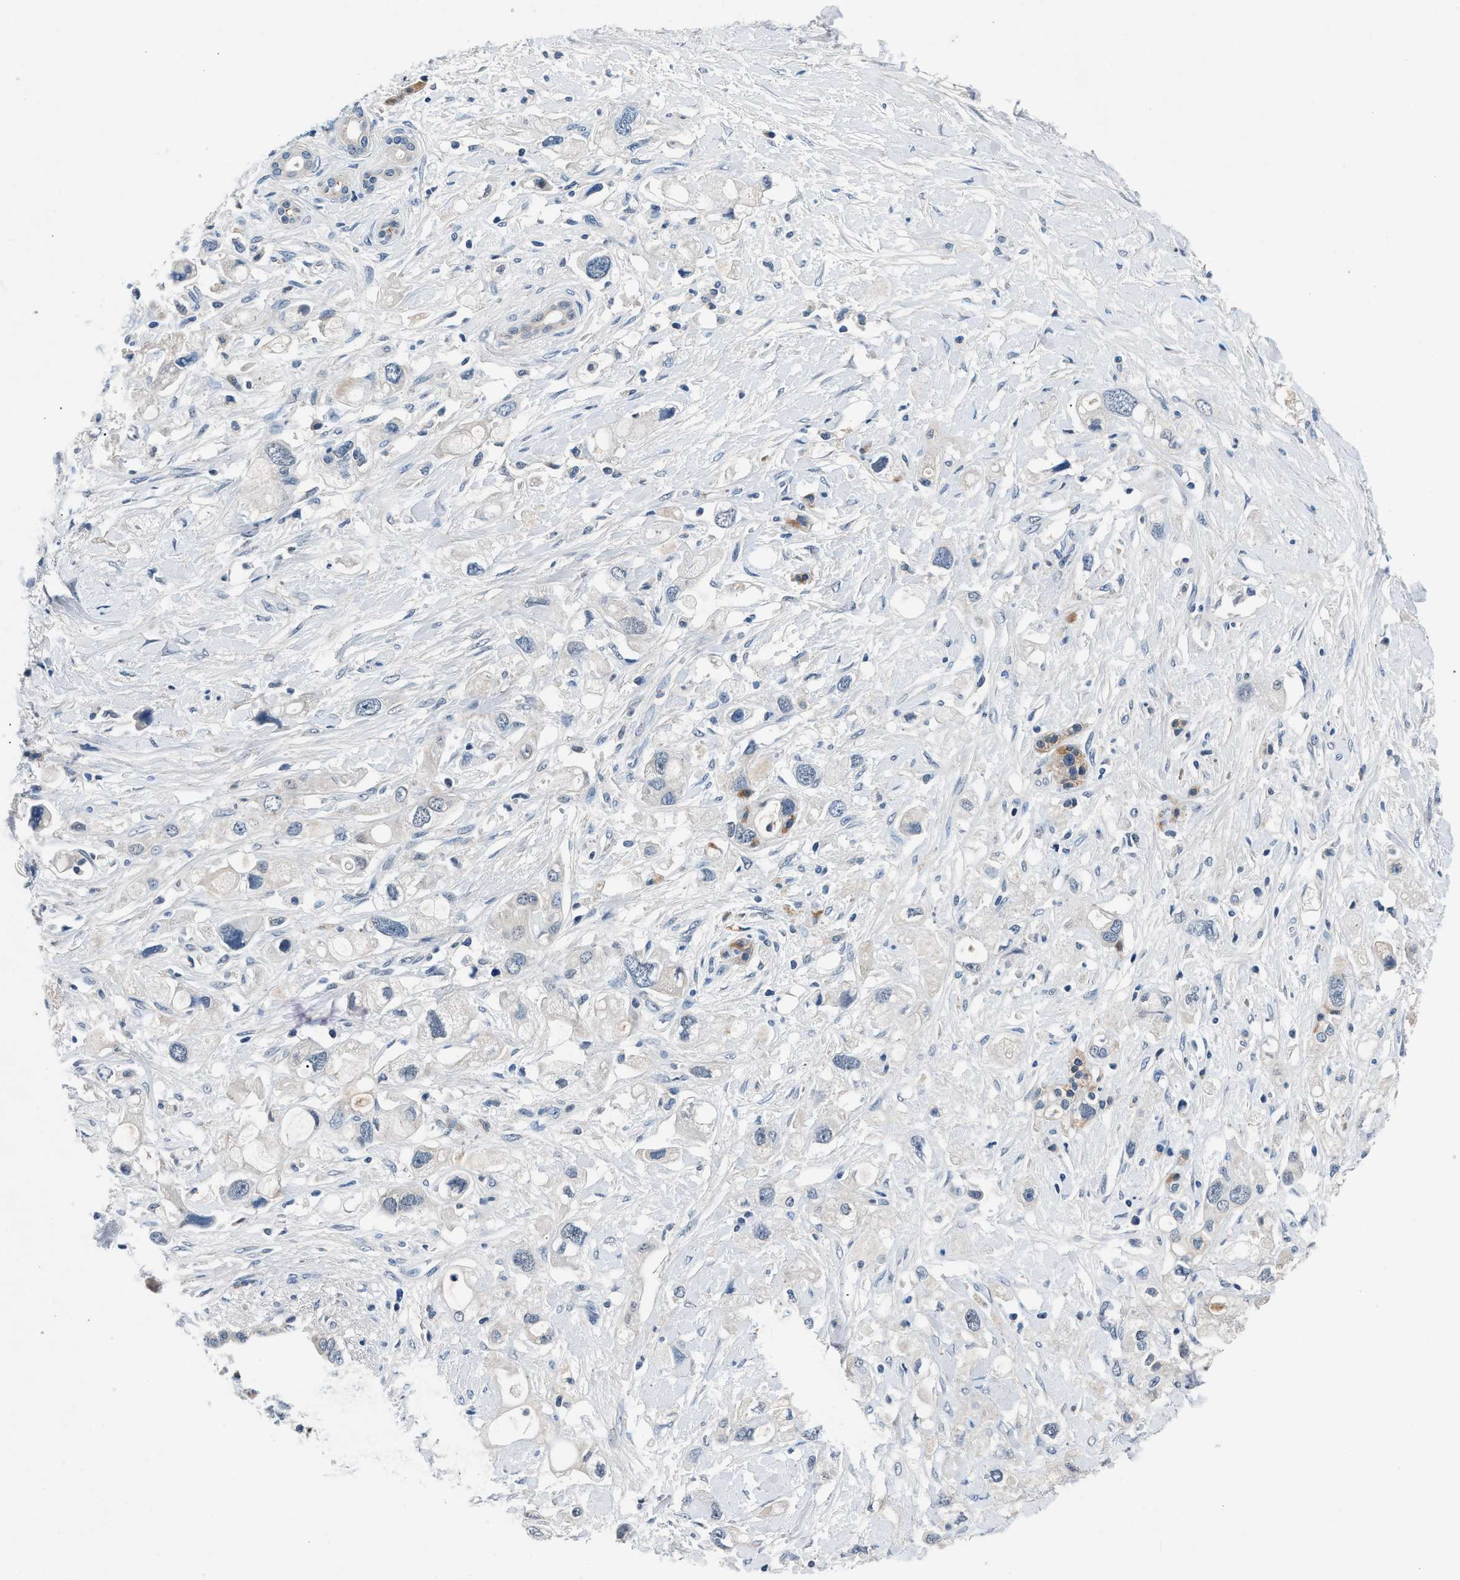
{"staining": {"intensity": "negative", "quantity": "none", "location": "none"}, "tissue": "pancreatic cancer", "cell_type": "Tumor cells", "image_type": "cancer", "snomed": [{"axis": "morphology", "description": "Adenocarcinoma, NOS"}, {"axis": "topography", "description": "Pancreas"}], "caption": "Image shows no protein expression in tumor cells of adenocarcinoma (pancreatic) tissue.", "gene": "DENND6B", "patient": {"sex": "female", "age": 56}}